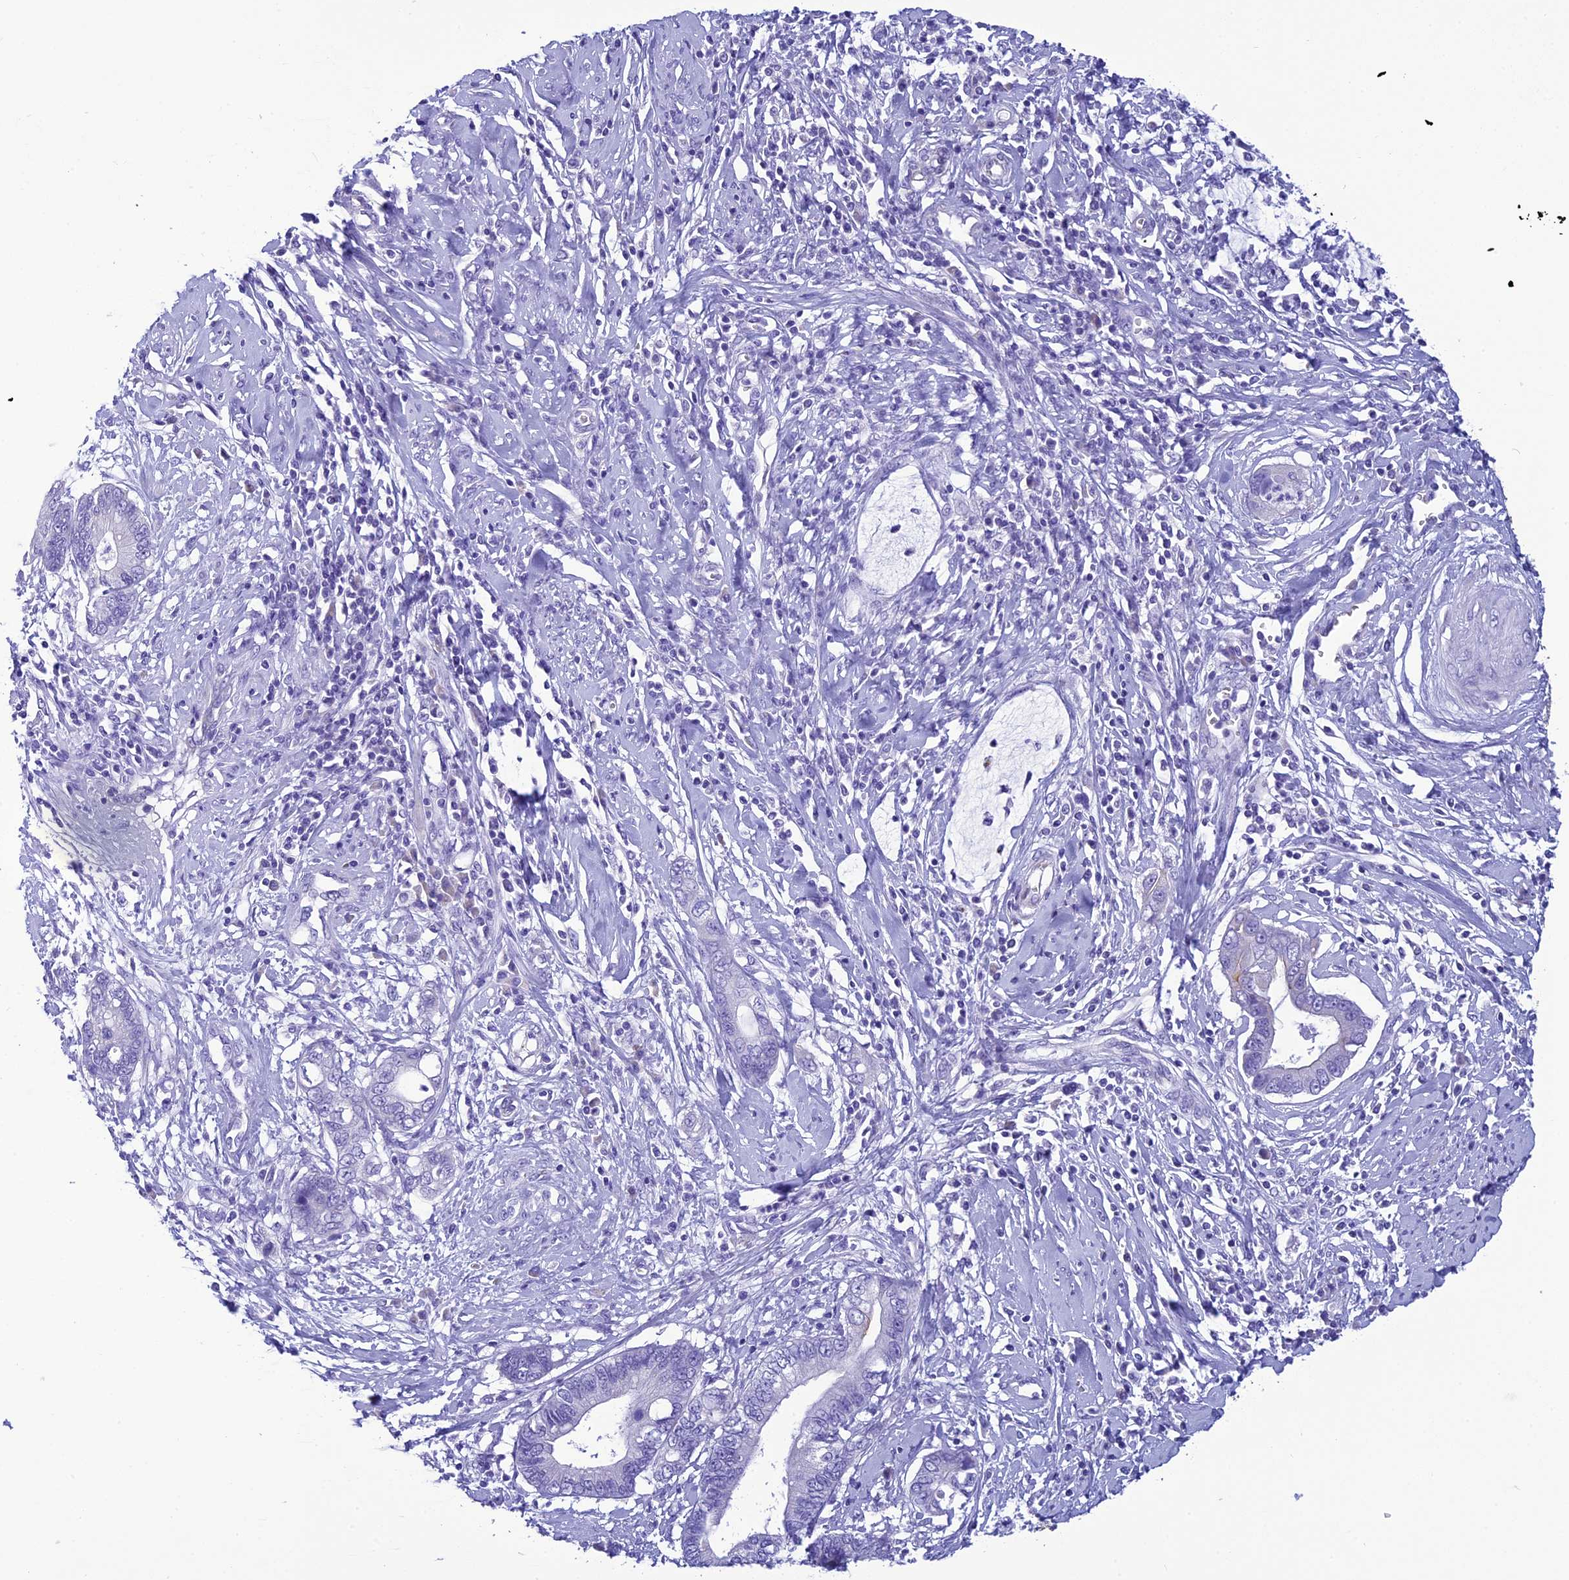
{"staining": {"intensity": "negative", "quantity": "none", "location": "none"}, "tissue": "cervical cancer", "cell_type": "Tumor cells", "image_type": "cancer", "snomed": [{"axis": "morphology", "description": "Adenocarcinoma, NOS"}, {"axis": "topography", "description": "Cervix"}], "caption": "Immunohistochemical staining of human cervical cancer (adenocarcinoma) shows no significant expression in tumor cells.", "gene": "SCEL", "patient": {"sex": "female", "age": 44}}